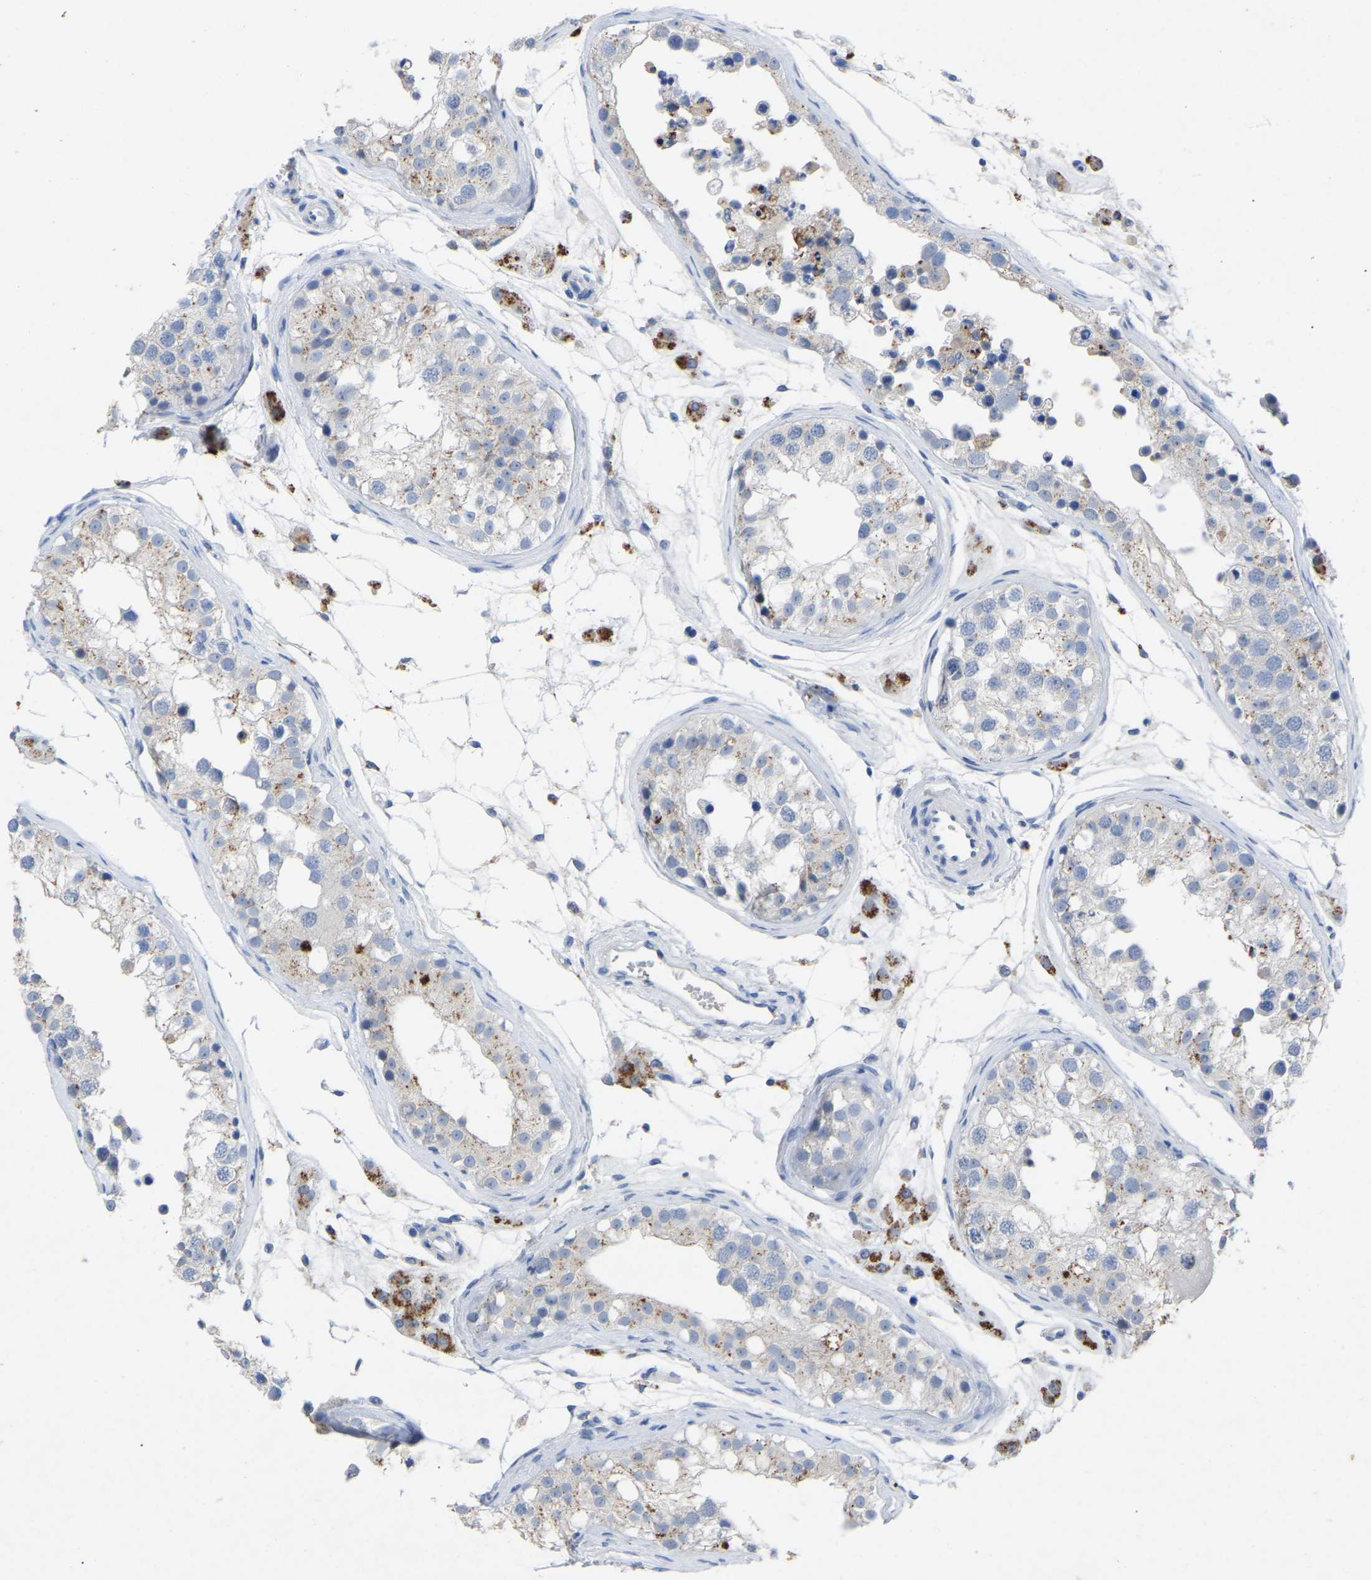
{"staining": {"intensity": "moderate", "quantity": "<25%", "location": "cytoplasmic/membranous"}, "tissue": "testis", "cell_type": "Cells in seminiferous ducts", "image_type": "normal", "snomed": [{"axis": "morphology", "description": "Normal tissue, NOS"}, {"axis": "morphology", "description": "Adenocarcinoma, metastatic, NOS"}, {"axis": "topography", "description": "Testis"}], "caption": "An image showing moderate cytoplasmic/membranous positivity in about <25% of cells in seminiferous ducts in unremarkable testis, as visualized by brown immunohistochemical staining.", "gene": "SMPD2", "patient": {"sex": "male", "age": 26}}